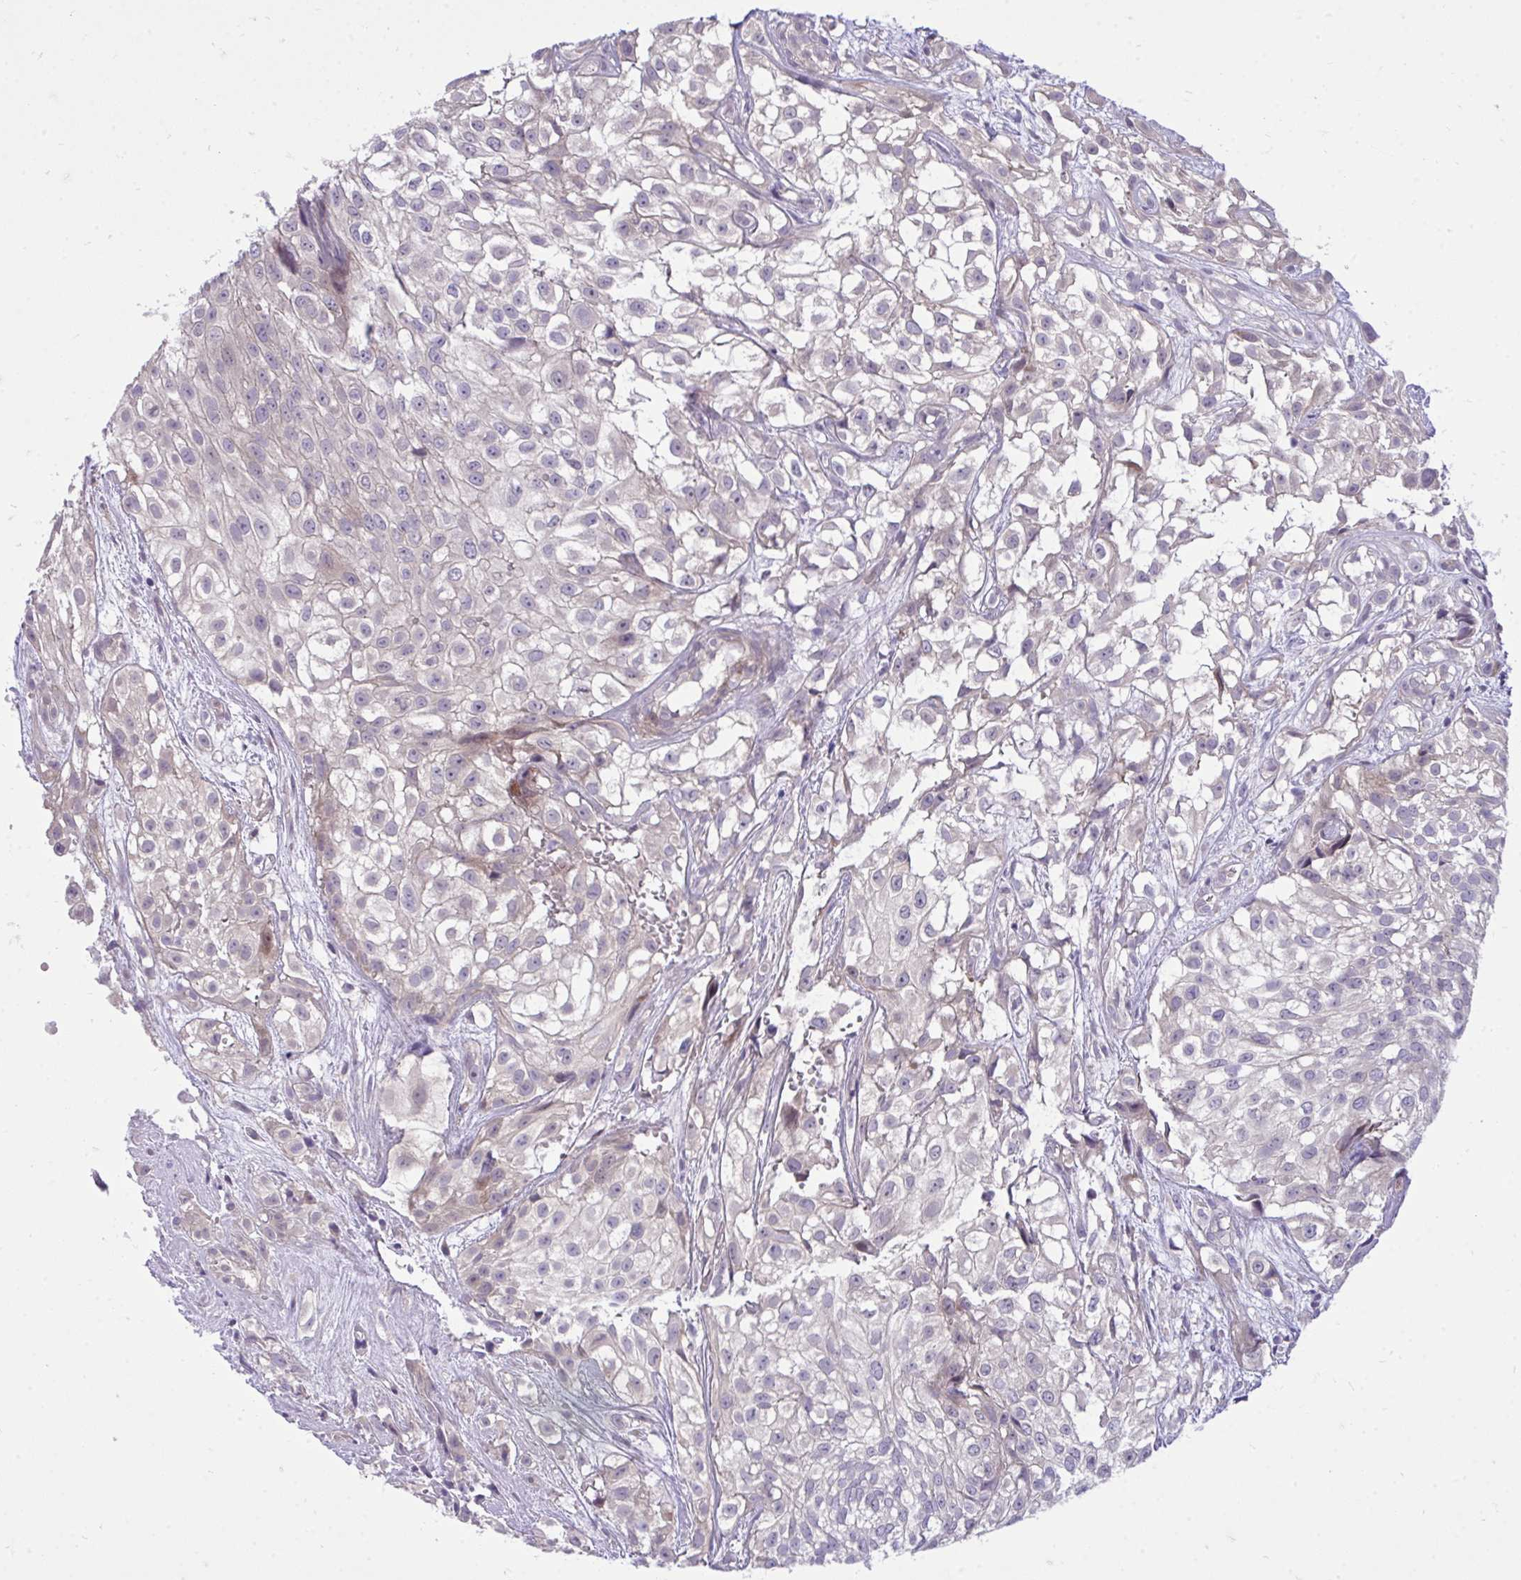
{"staining": {"intensity": "negative", "quantity": "none", "location": "none"}, "tissue": "urothelial cancer", "cell_type": "Tumor cells", "image_type": "cancer", "snomed": [{"axis": "morphology", "description": "Urothelial carcinoma, High grade"}, {"axis": "topography", "description": "Urinary bladder"}], "caption": "High power microscopy micrograph of an immunohistochemistry (IHC) photomicrograph of high-grade urothelial carcinoma, revealing no significant staining in tumor cells. (DAB IHC with hematoxylin counter stain).", "gene": "HMBOX1", "patient": {"sex": "male", "age": 56}}